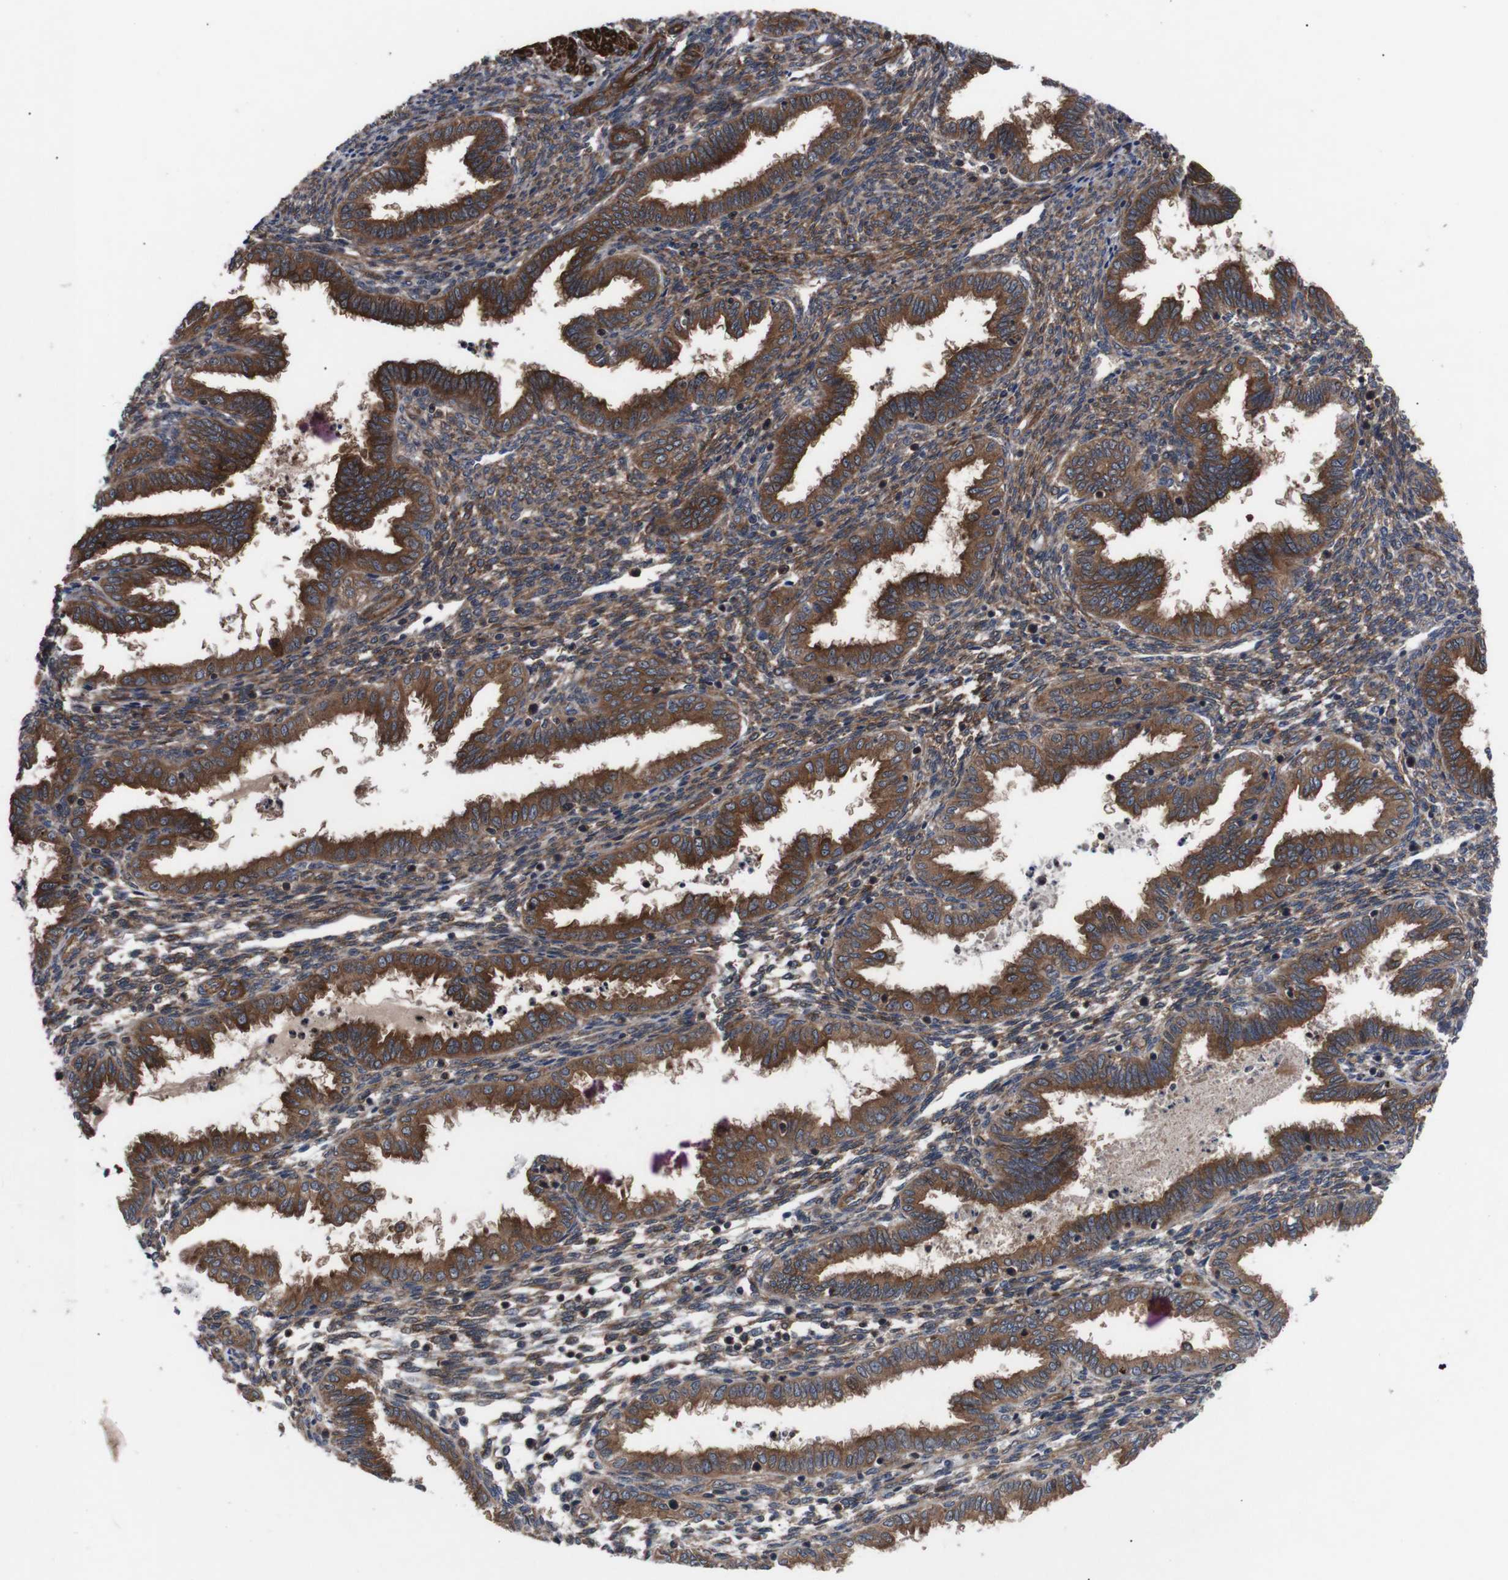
{"staining": {"intensity": "moderate", "quantity": "25%-75%", "location": "cytoplasmic/membranous"}, "tissue": "endometrium", "cell_type": "Cells in endometrial stroma", "image_type": "normal", "snomed": [{"axis": "morphology", "description": "Normal tissue, NOS"}, {"axis": "topography", "description": "Endometrium"}], "caption": "Immunohistochemistry micrograph of unremarkable human endometrium stained for a protein (brown), which shows medium levels of moderate cytoplasmic/membranous expression in approximately 25%-75% of cells in endometrial stroma.", "gene": "PAWR", "patient": {"sex": "female", "age": 33}}